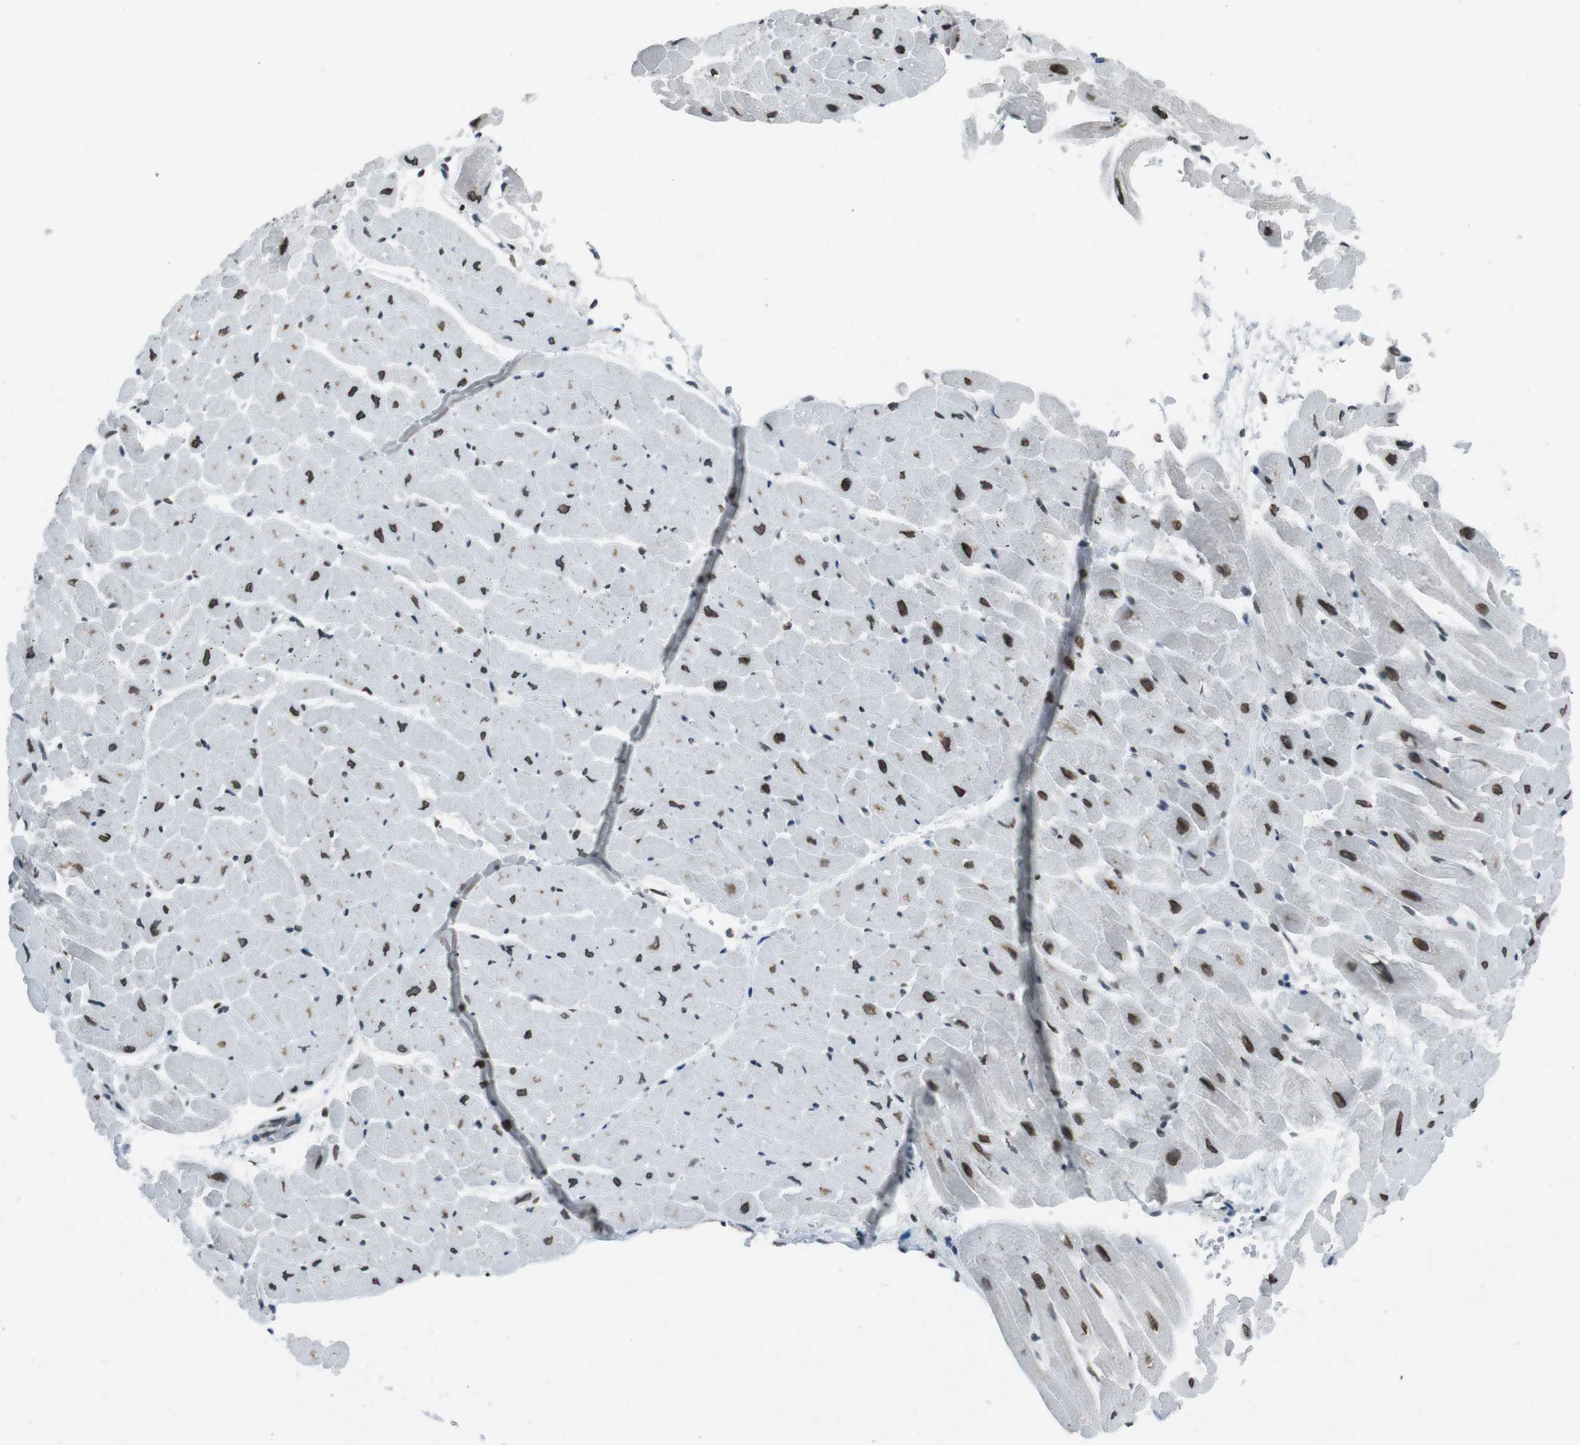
{"staining": {"intensity": "strong", "quantity": "25%-75%", "location": "nuclear"}, "tissue": "heart muscle", "cell_type": "Cardiomyocytes", "image_type": "normal", "snomed": [{"axis": "morphology", "description": "Normal tissue, NOS"}, {"axis": "topography", "description": "Heart"}], "caption": "Protein expression analysis of unremarkable heart muscle shows strong nuclear staining in about 25%-75% of cardiomyocytes.", "gene": "MAD1L1", "patient": {"sex": "male", "age": 45}}